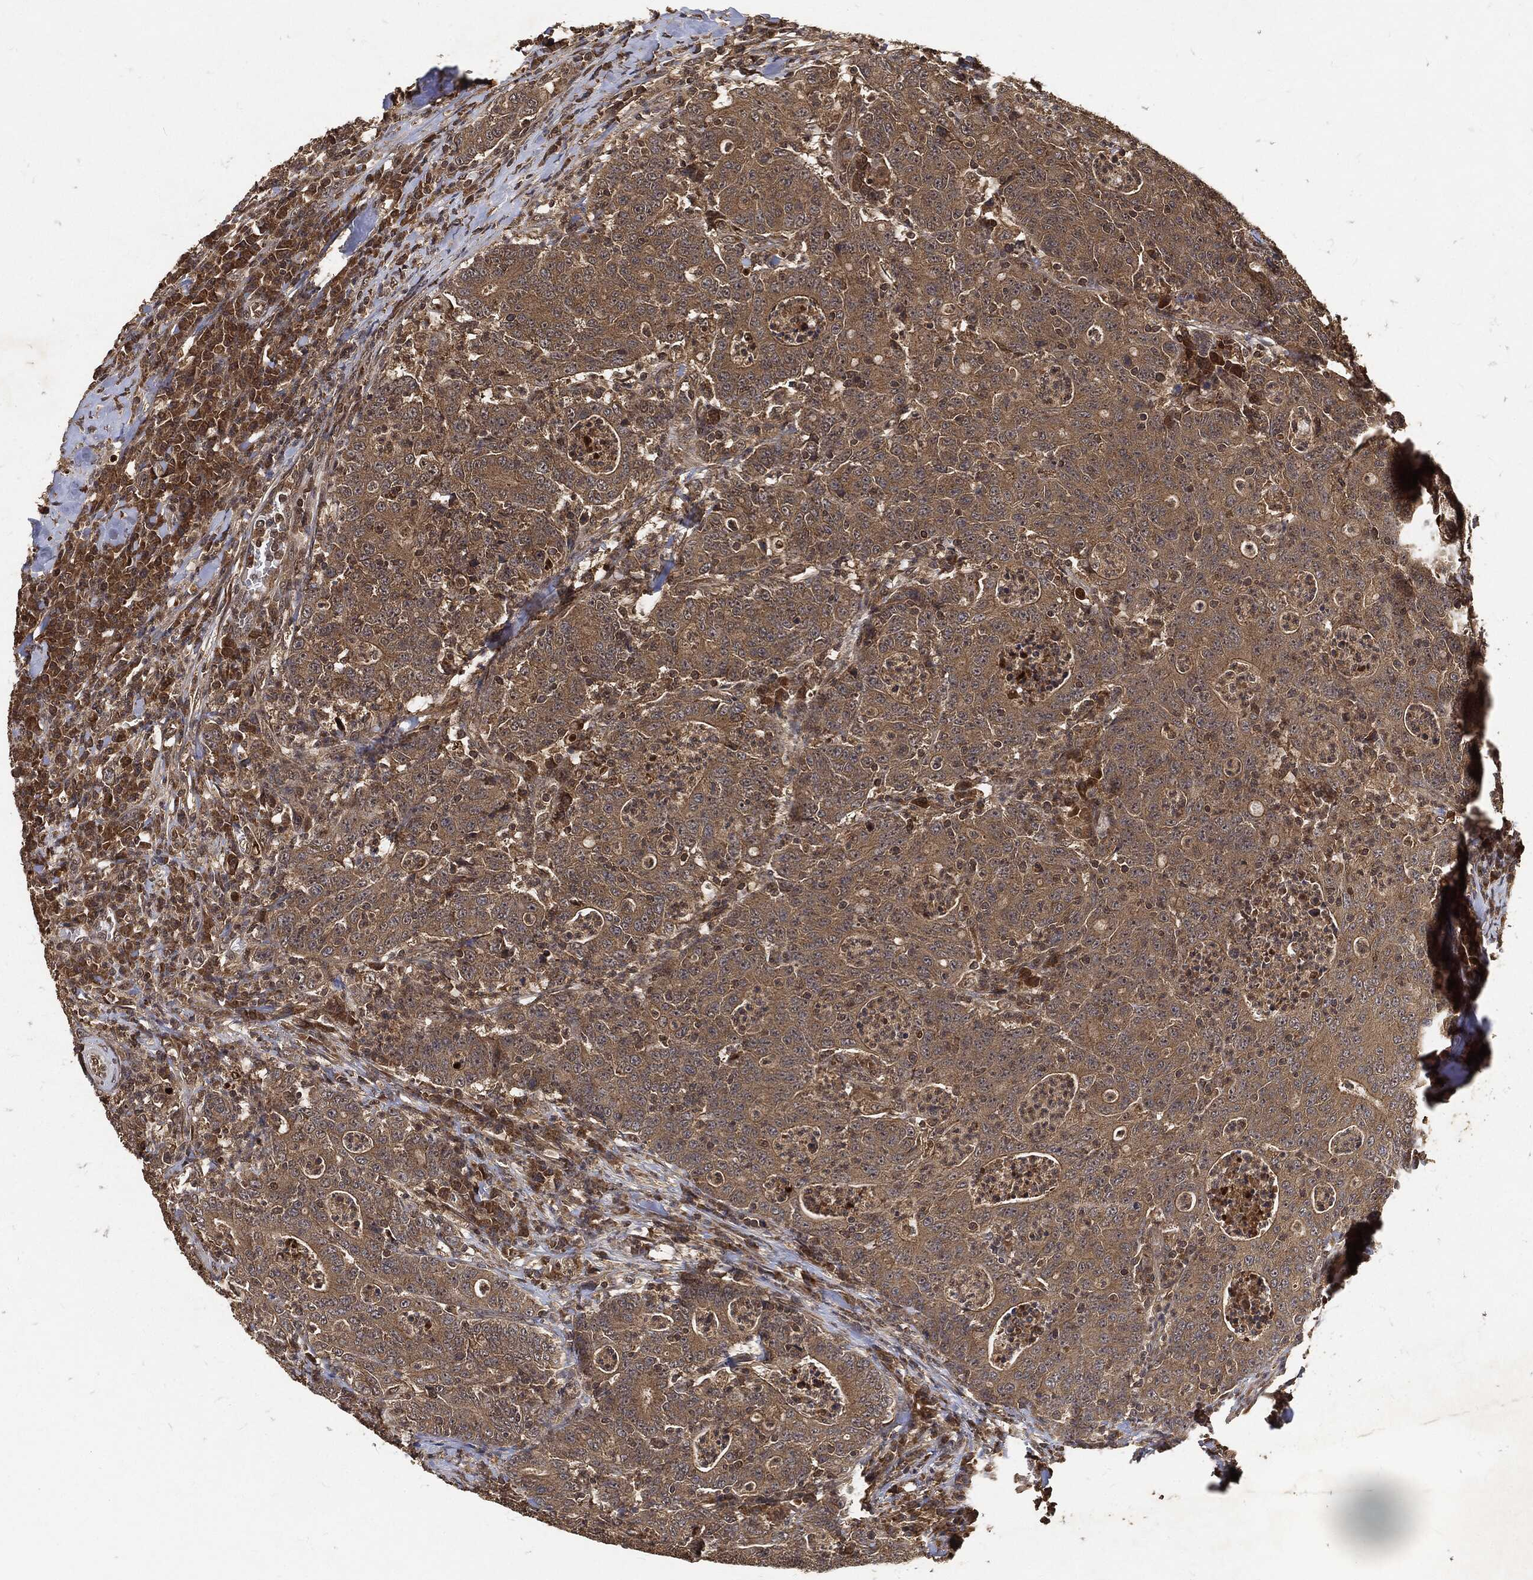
{"staining": {"intensity": "weak", "quantity": ">75%", "location": "cytoplasmic/membranous"}, "tissue": "colorectal cancer", "cell_type": "Tumor cells", "image_type": "cancer", "snomed": [{"axis": "morphology", "description": "Adenocarcinoma, NOS"}, {"axis": "topography", "description": "Colon"}], "caption": "About >75% of tumor cells in human colorectal cancer display weak cytoplasmic/membranous protein staining as visualized by brown immunohistochemical staining.", "gene": "ZNF226", "patient": {"sex": "male", "age": 70}}